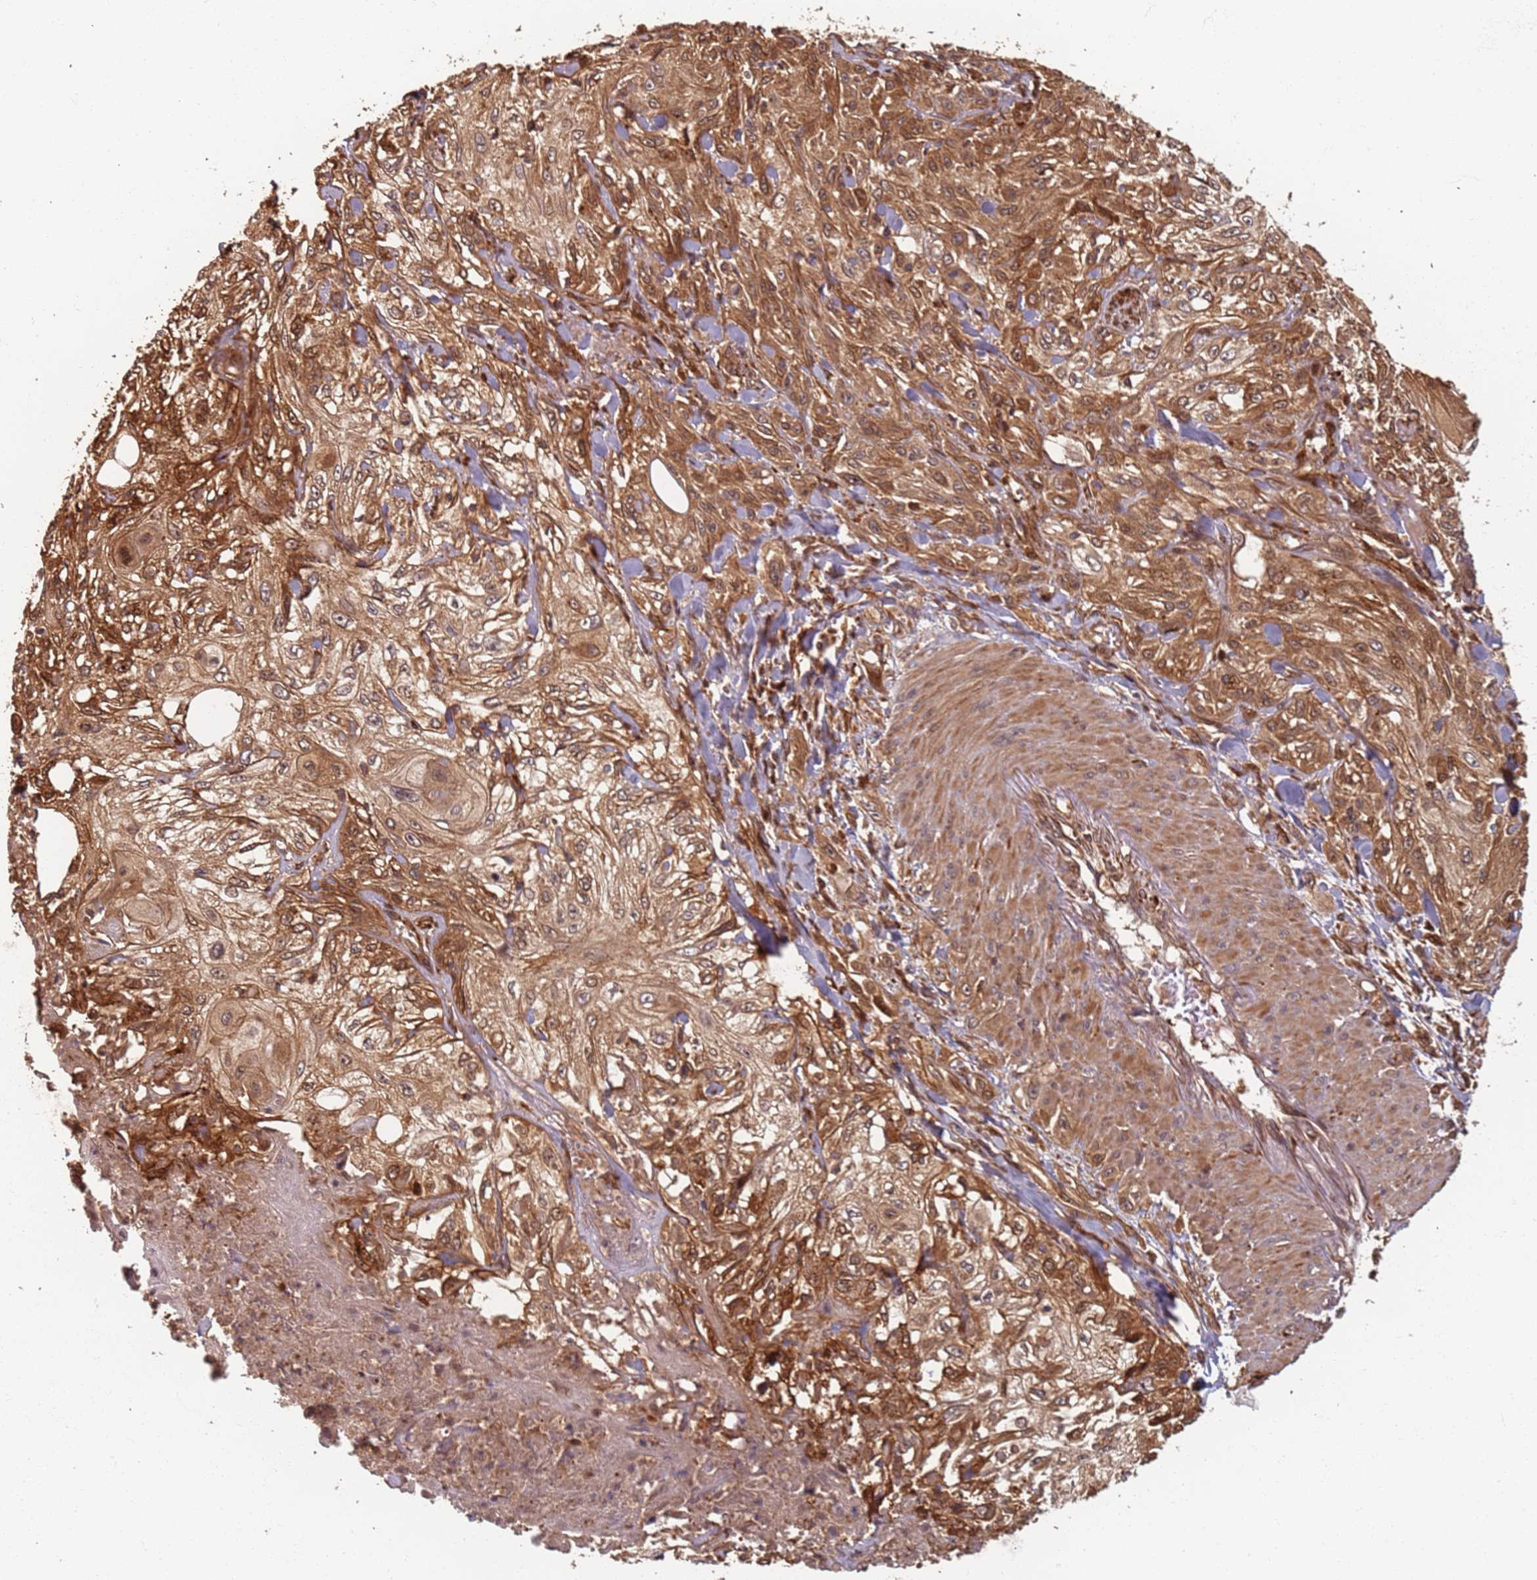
{"staining": {"intensity": "moderate", "quantity": ">75%", "location": "cytoplasmic/membranous,nuclear"}, "tissue": "skin cancer", "cell_type": "Tumor cells", "image_type": "cancer", "snomed": [{"axis": "morphology", "description": "Squamous cell carcinoma, NOS"}, {"axis": "morphology", "description": "Squamous cell carcinoma, metastatic, NOS"}, {"axis": "topography", "description": "Skin"}, {"axis": "topography", "description": "Lymph node"}], "caption": "This histopathology image shows immunohistochemistry (IHC) staining of skin cancer, with medium moderate cytoplasmic/membranous and nuclear positivity in about >75% of tumor cells.", "gene": "SDCCAG8", "patient": {"sex": "male", "age": 75}}